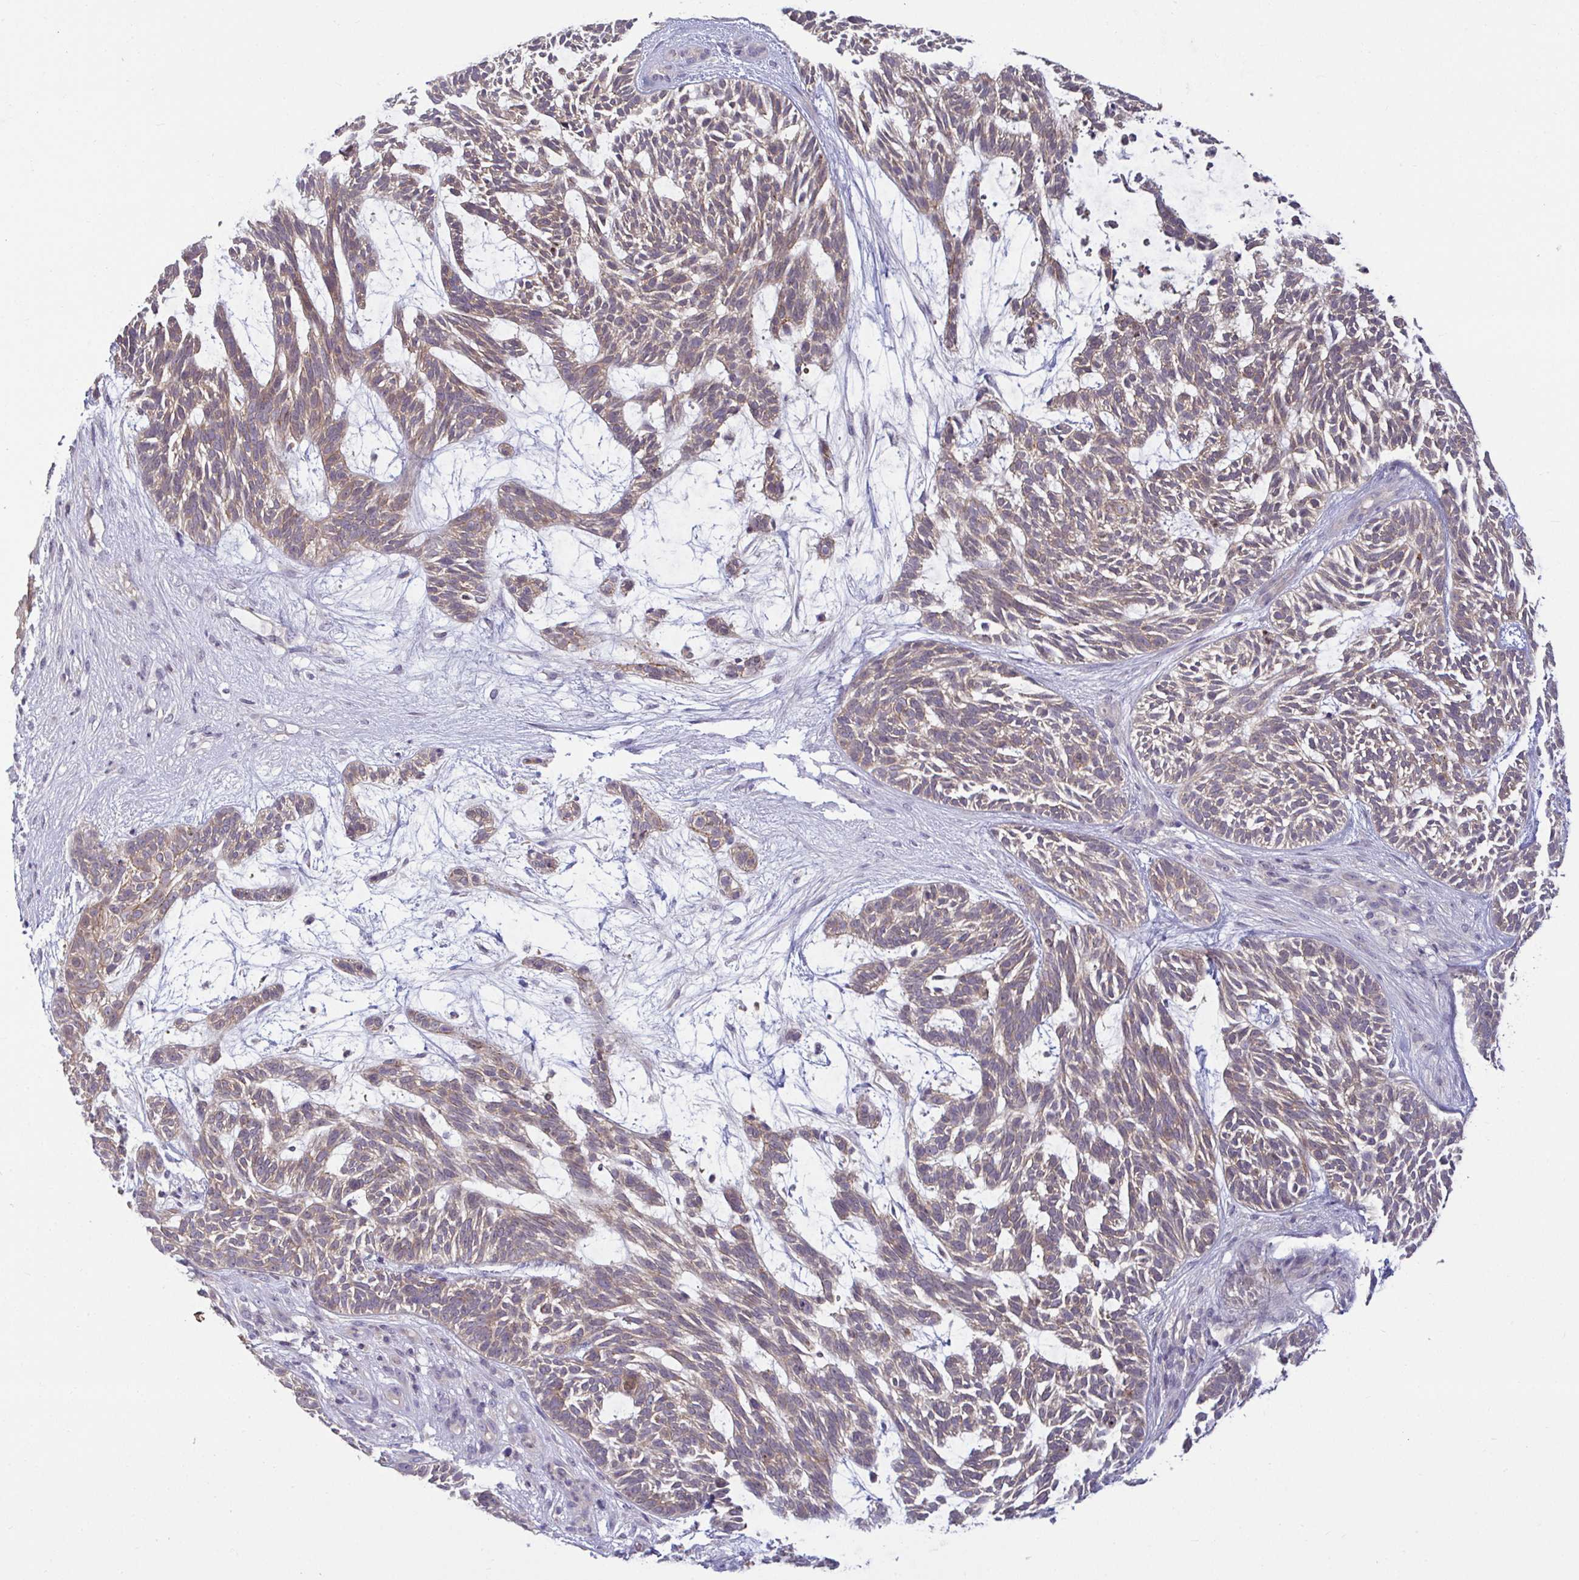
{"staining": {"intensity": "moderate", "quantity": ">75%", "location": "cytoplasmic/membranous"}, "tissue": "skin cancer", "cell_type": "Tumor cells", "image_type": "cancer", "snomed": [{"axis": "morphology", "description": "Basal cell carcinoma"}, {"axis": "topography", "description": "Skin"}, {"axis": "topography", "description": "Skin, foot"}], "caption": "IHC image of skin basal cell carcinoma stained for a protein (brown), which reveals medium levels of moderate cytoplasmic/membranous positivity in about >75% of tumor cells.", "gene": "GSTM1", "patient": {"sex": "female", "age": 77}}